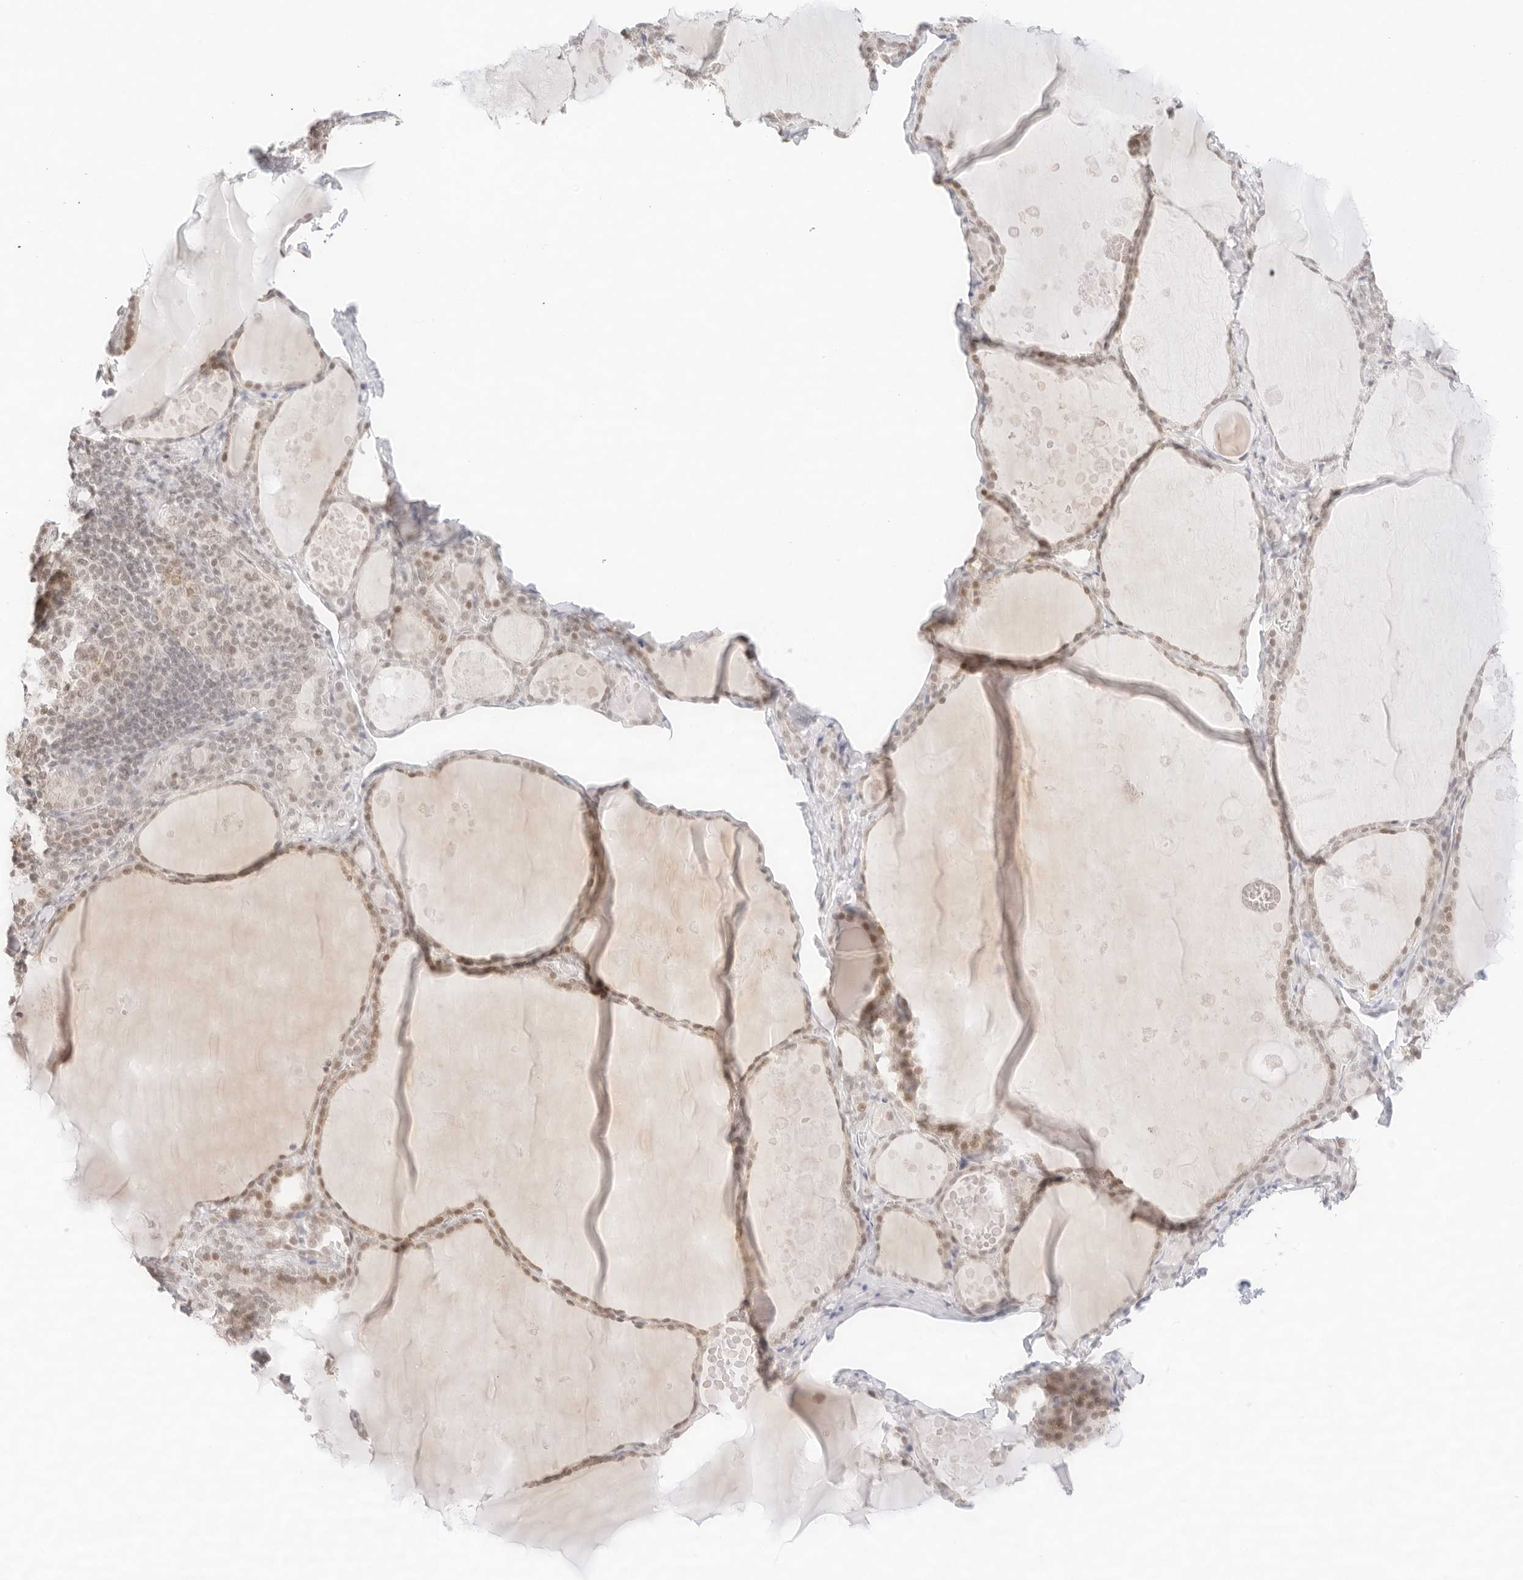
{"staining": {"intensity": "weak", "quantity": "25%-75%", "location": "nuclear"}, "tissue": "thyroid gland", "cell_type": "Glandular cells", "image_type": "normal", "snomed": [{"axis": "morphology", "description": "Normal tissue, NOS"}, {"axis": "topography", "description": "Thyroid gland"}], "caption": "Protein expression analysis of normal thyroid gland shows weak nuclear expression in approximately 25%-75% of glandular cells.", "gene": "GNAS", "patient": {"sex": "male", "age": 56}}